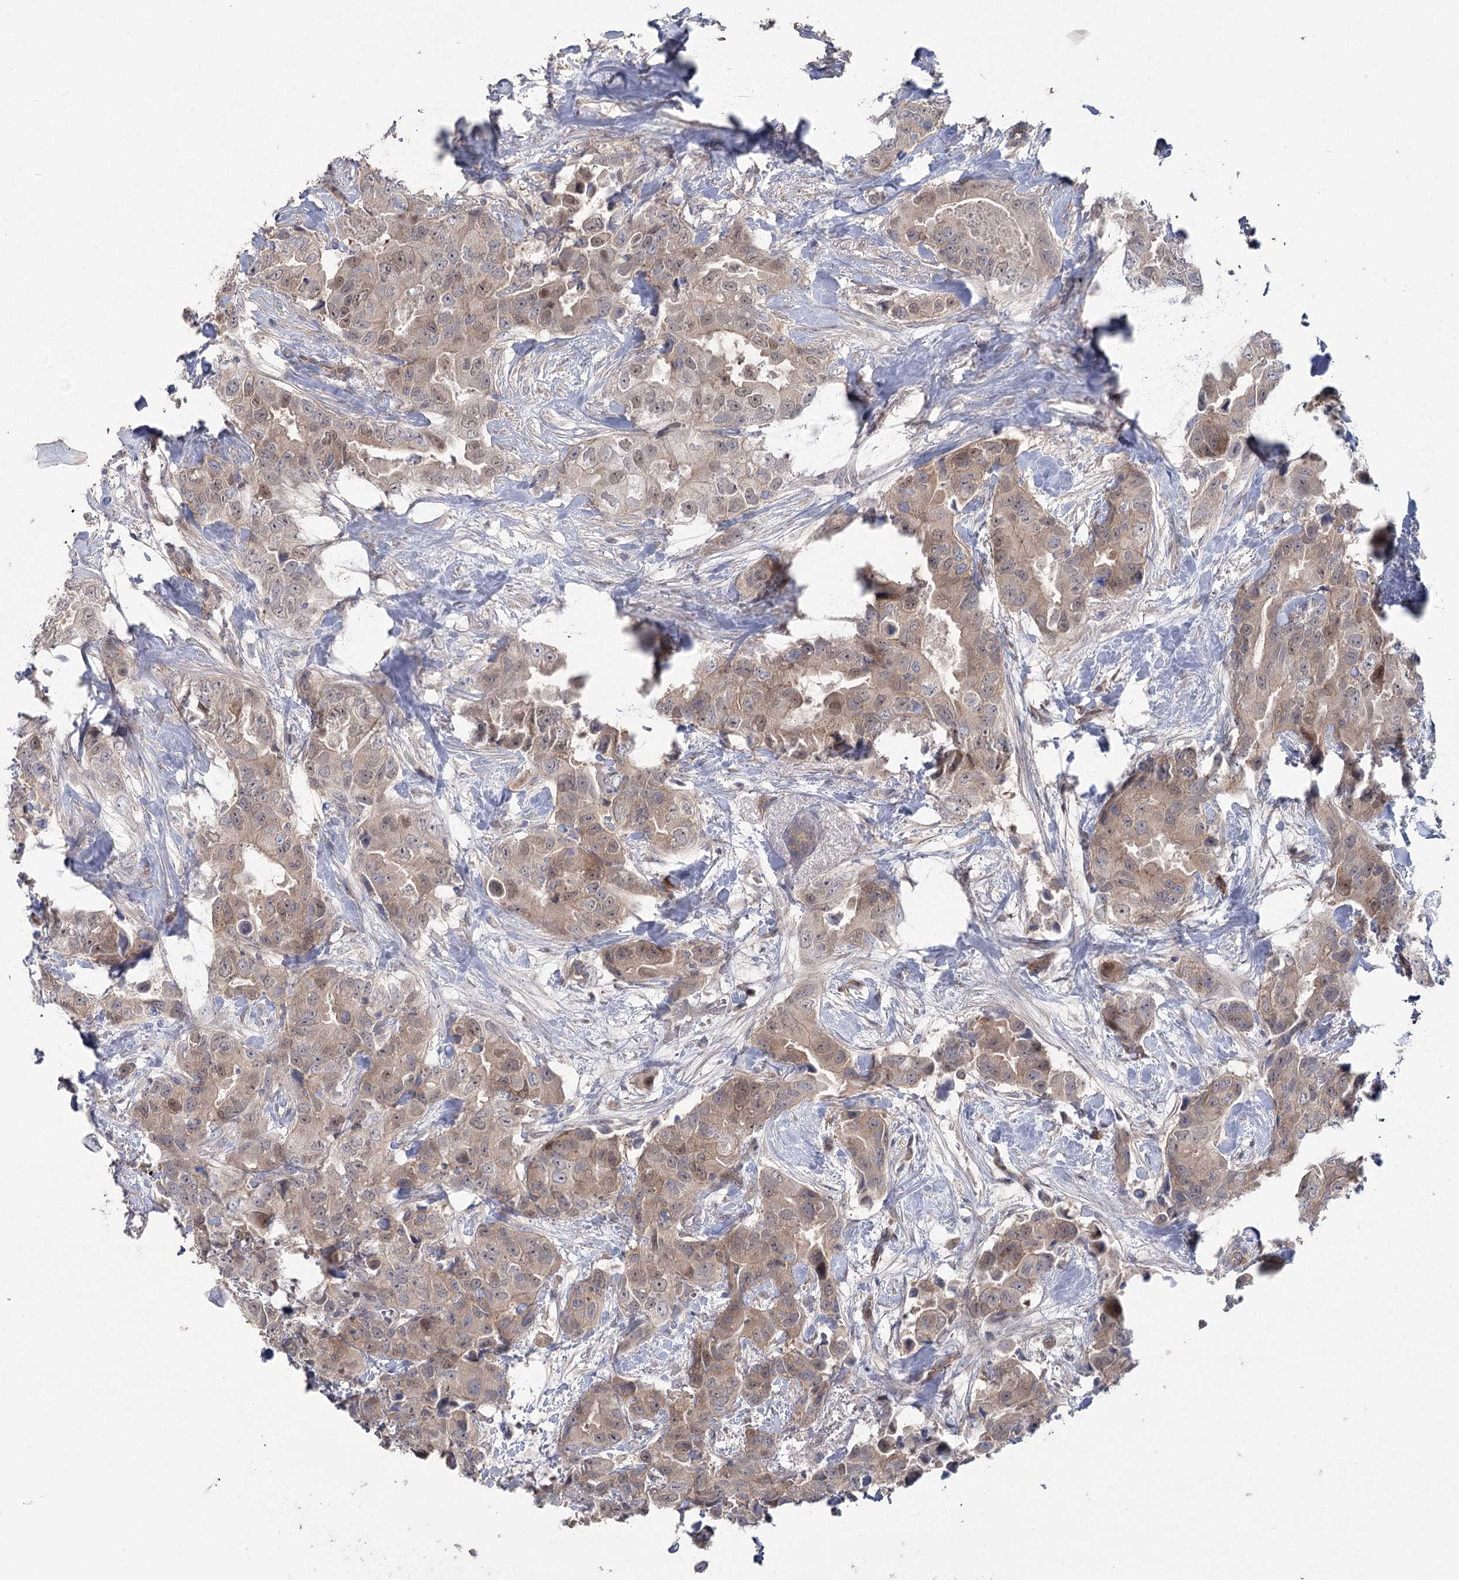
{"staining": {"intensity": "weak", "quantity": ">75%", "location": "cytoplasmic/membranous,nuclear"}, "tissue": "breast cancer", "cell_type": "Tumor cells", "image_type": "cancer", "snomed": [{"axis": "morphology", "description": "Duct carcinoma"}, {"axis": "topography", "description": "Breast"}], "caption": "Weak cytoplasmic/membranous and nuclear protein expression is identified in about >75% of tumor cells in infiltrating ductal carcinoma (breast). Using DAB (brown) and hematoxylin (blue) stains, captured at high magnification using brightfield microscopy.", "gene": "MAP3K13", "patient": {"sex": "female", "age": 62}}